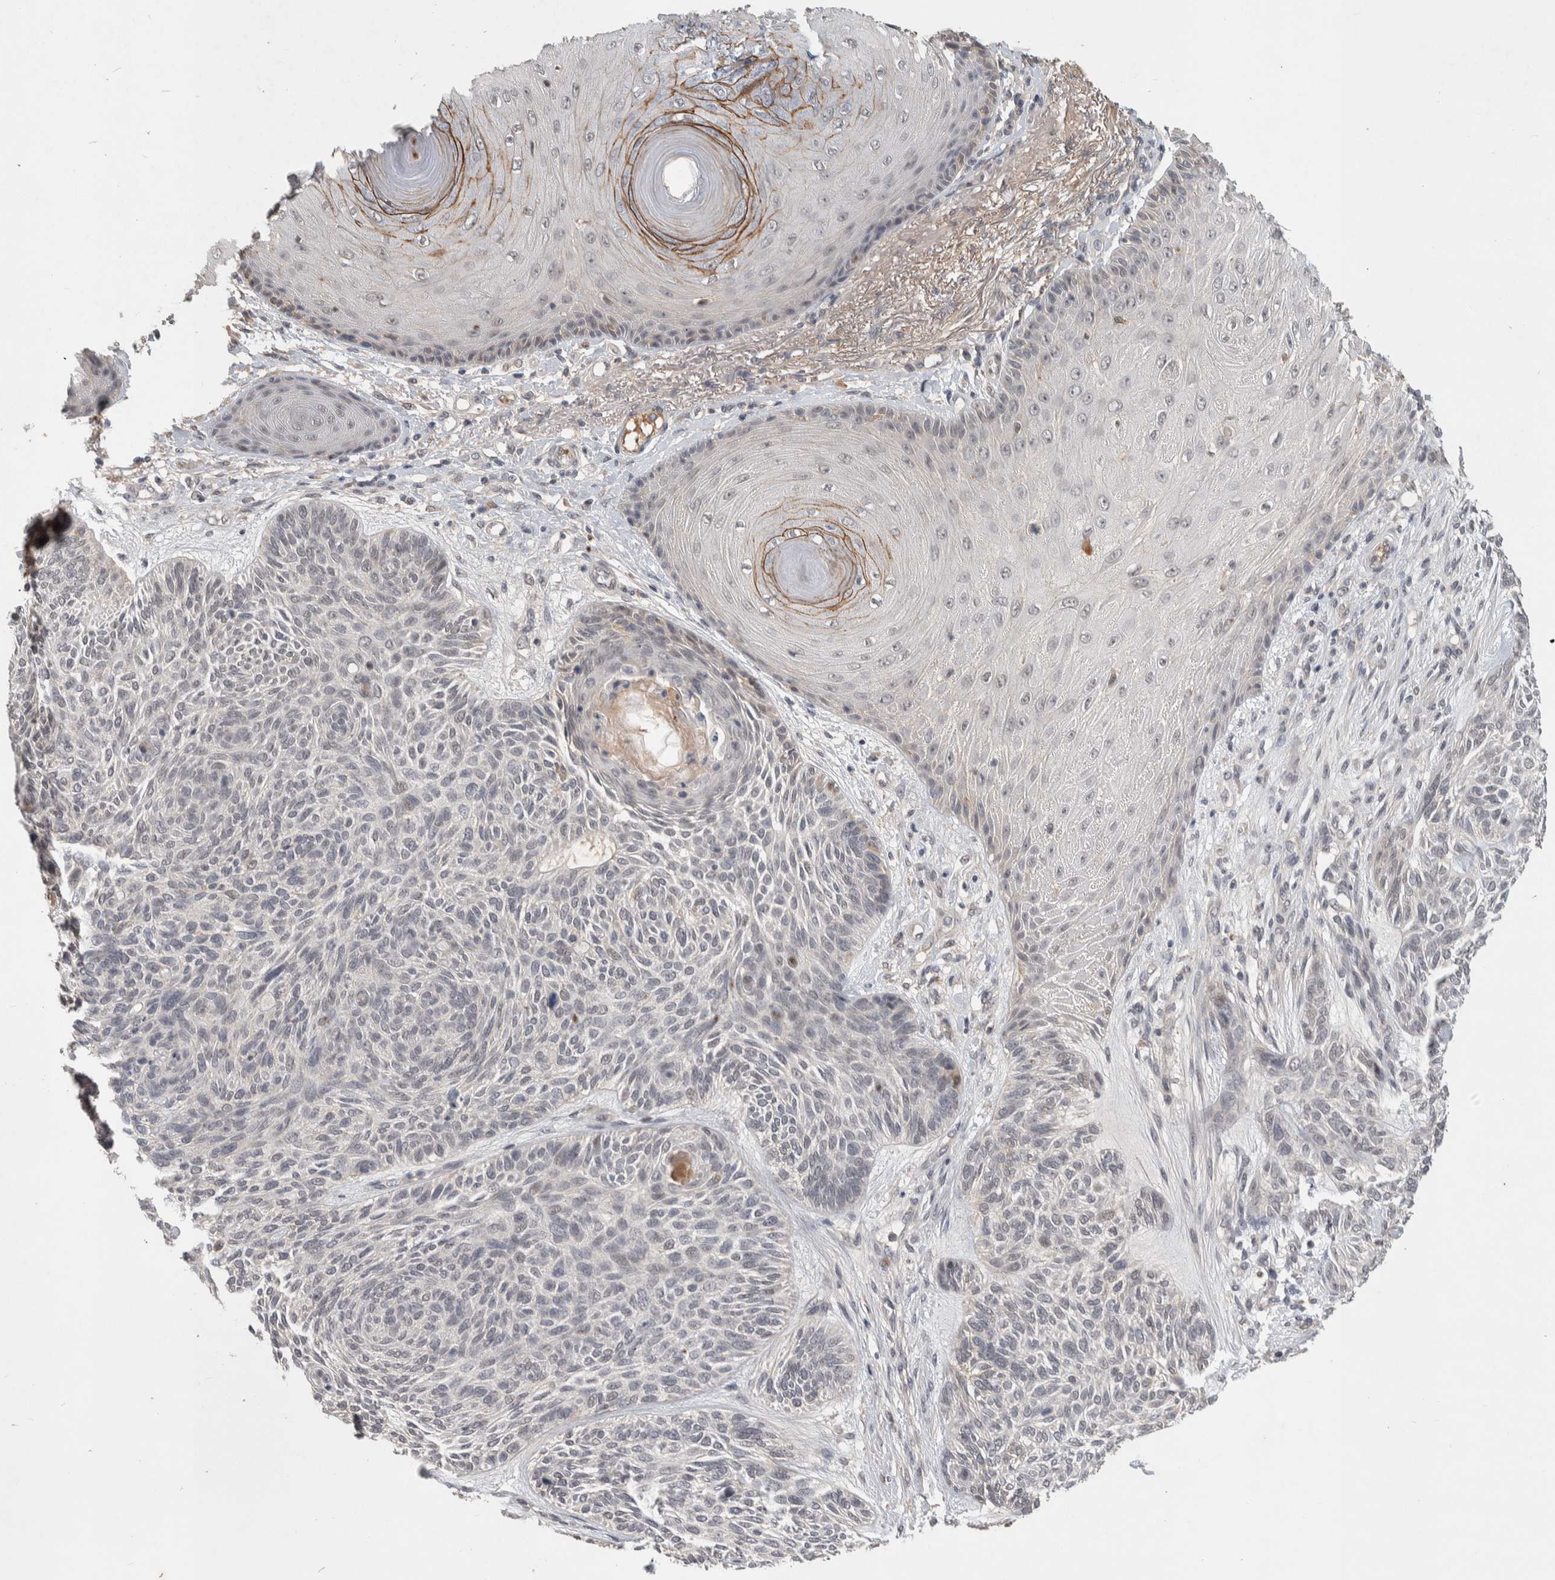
{"staining": {"intensity": "negative", "quantity": "none", "location": "none"}, "tissue": "skin cancer", "cell_type": "Tumor cells", "image_type": "cancer", "snomed": [{"axis": "morphology", "description": "Basal cell carcinoma"}, {"axis": "topography", "description": "Skin"}], "caption": "Immunohistochemistry (IHC) of human basal cell carcinoma (skin) displays no expression in tumor cells.", "gene": "CHRM3", "patient": {"sex": "male", "age": 55}}